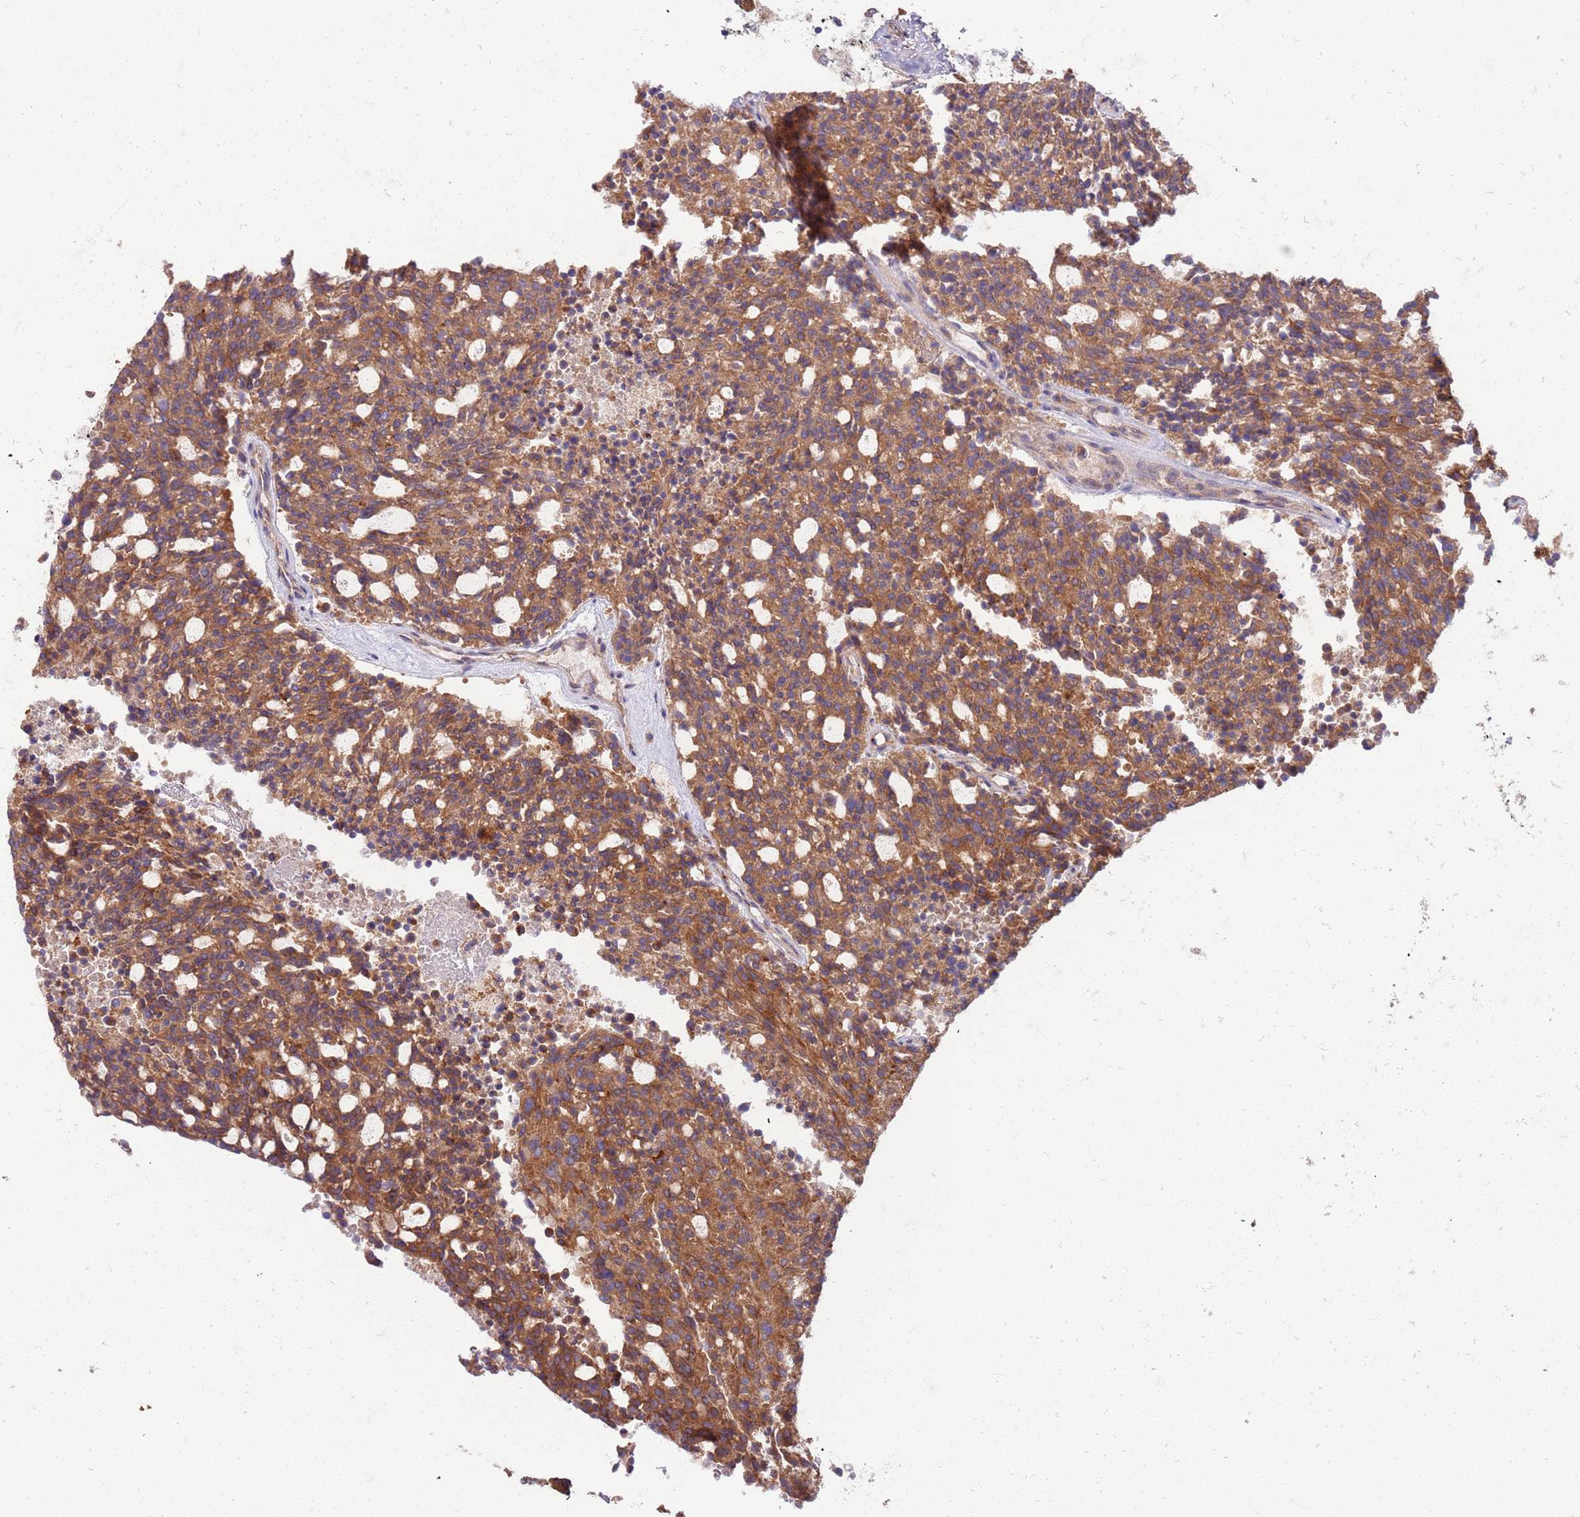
{"staining": {"intensity": "moderate", "quantity": ">75%", "location": "cytoplasmic/membranous"}, "tissue": "carcinoid", "cell_type": "Tumor cells", "image_type": "cancer", "snomed": [{"axis": "morphology", "description": "Carcinoid, malignant, NOS"}, {"axis": "topography", "description": "Pancreas"}], "caption": "A brown stain highlights moderate cytoplasmic/membranous expression of a protein in carcinoid tumor cells. Using DAB (brown) and hematoxylin (blue) stains, captured at high magnification using brightfield microscopy.", "gene": "OSBP", "patient": {"sex": "female", "age": 54}}